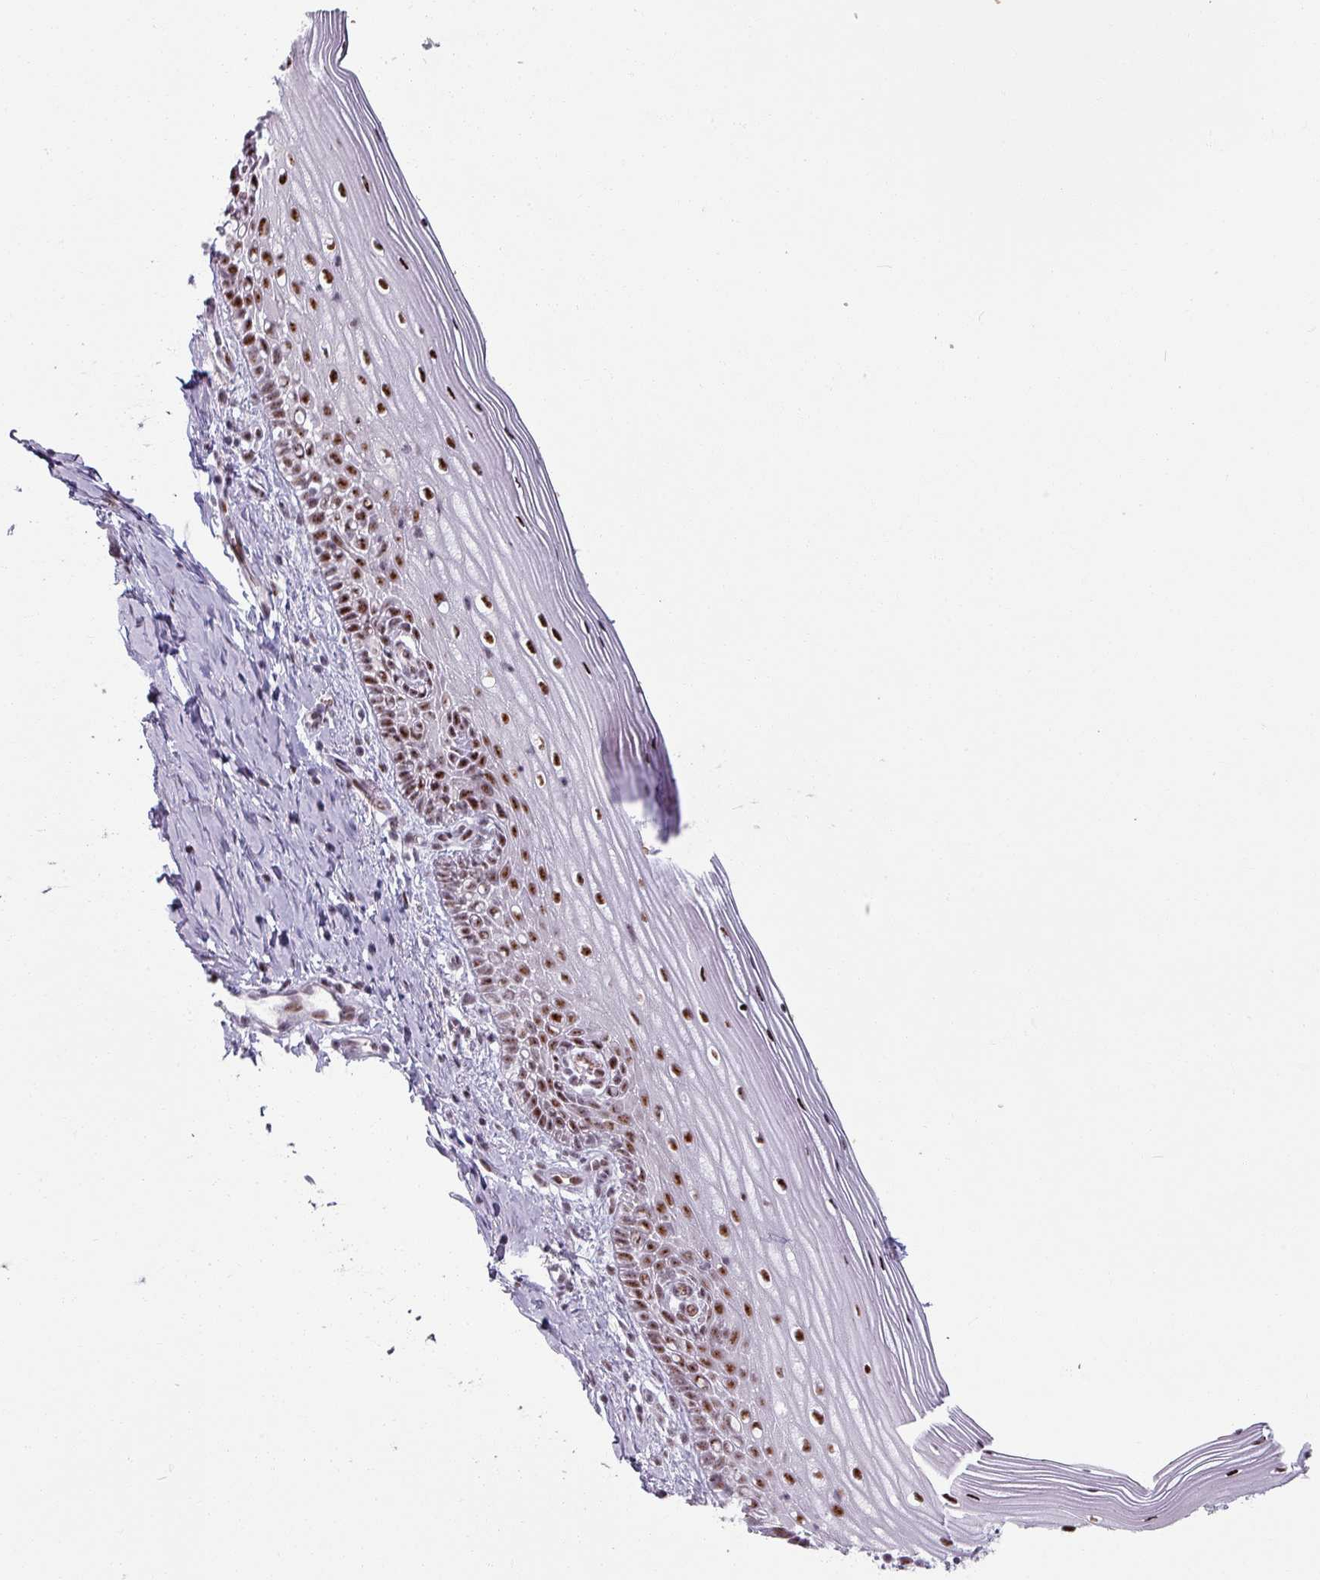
{"staining": {"intensity": "moderate", "quantity": ">75%", "location": "nuclear"}, "tissue": "cervix", "cell_type": "Glandular cells", "image_type": "normal", "snomed": [{"axis": "morphology", "description": "Normal tissue, NOS"}, {"axis": "topography", "description": "Cervix"}], "caption": "The immunohistochemical stain shows moderate nuclear positivity in glandular cells of unremarkable cervix. Nuclei are stained in blue.", "gene": "NCOR1", "patient": {"sex": "female", "age": 44}}